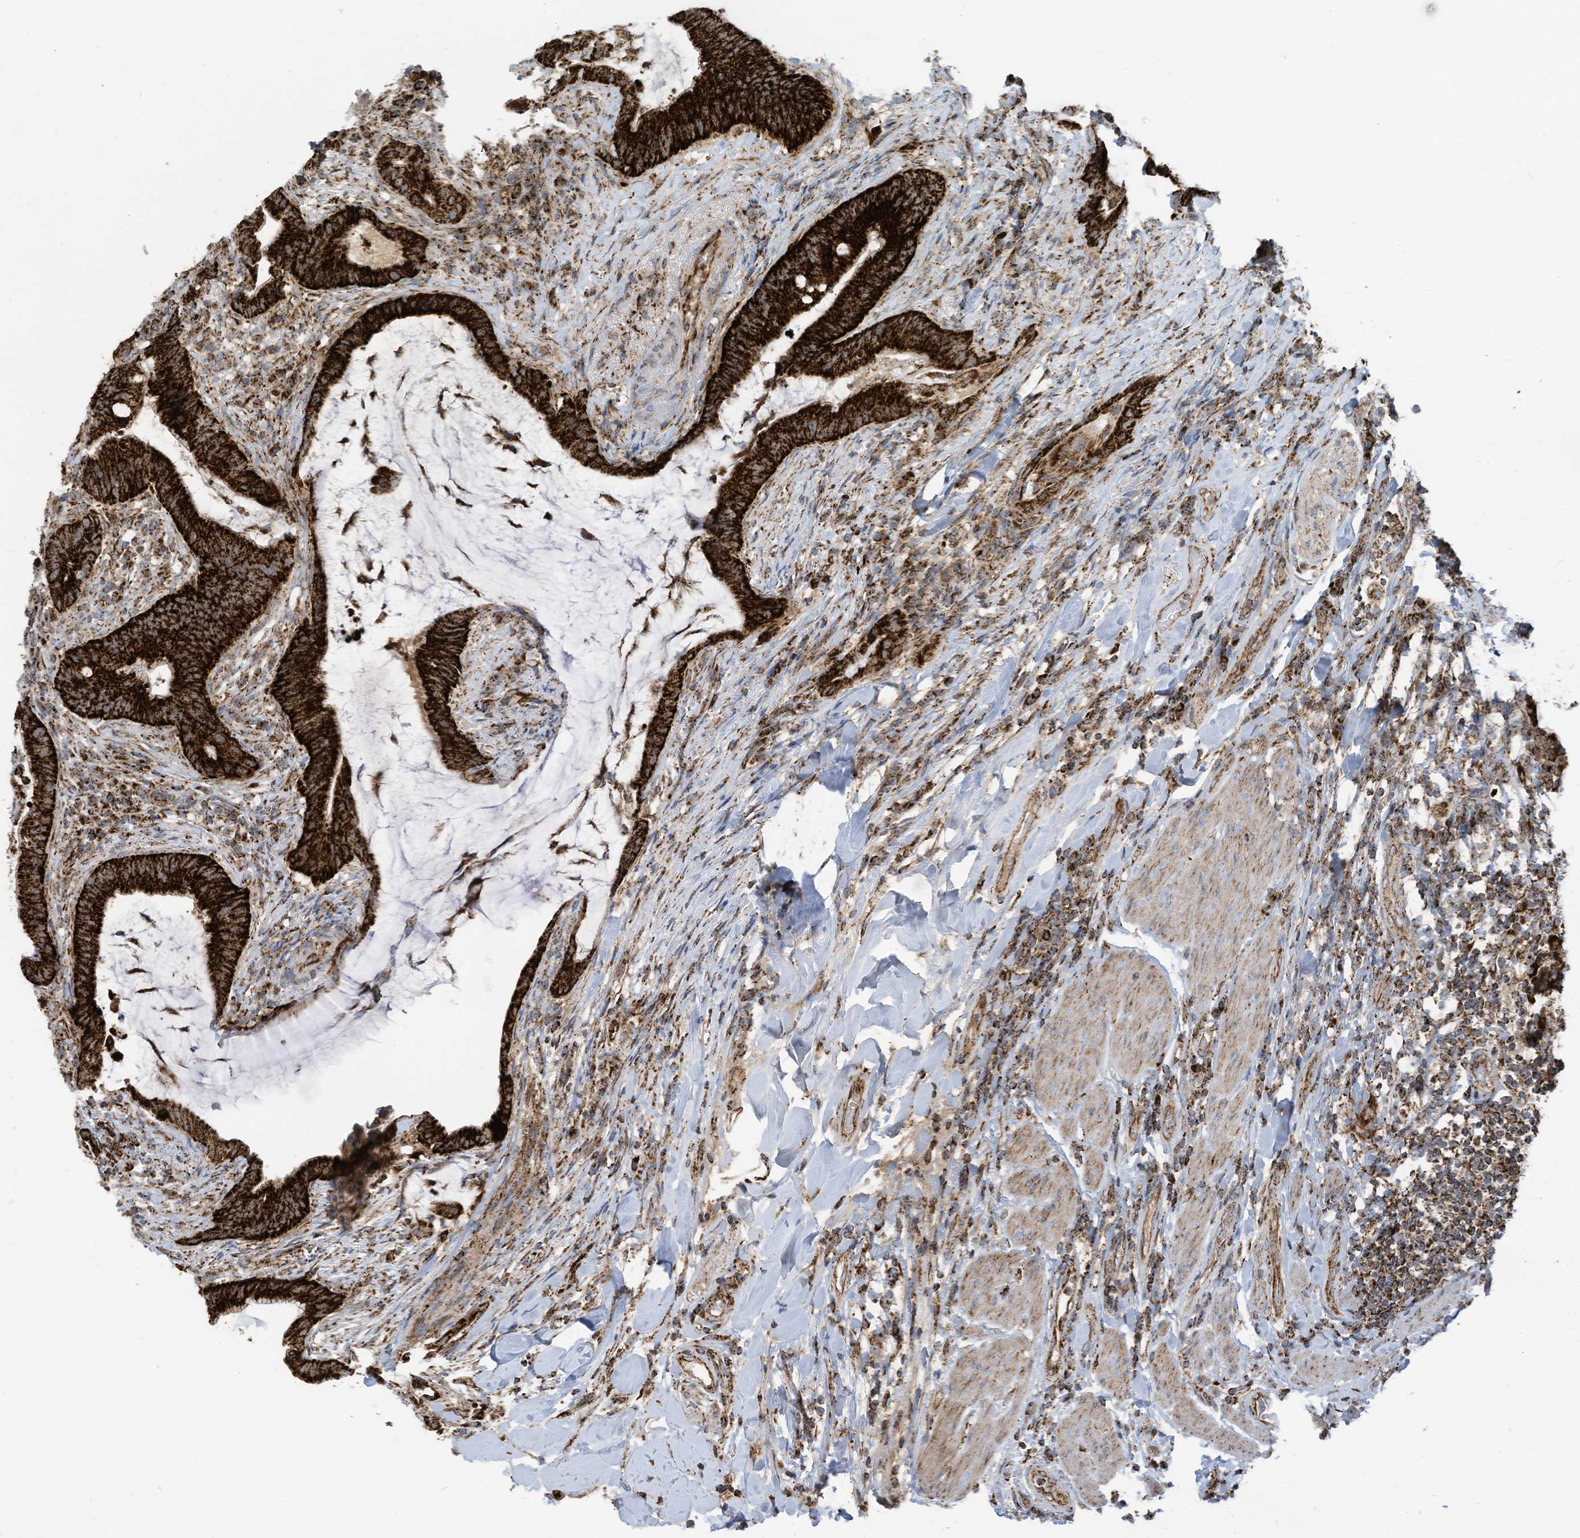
{"staining": {"intensity": "strong", "quantity": ">75%", "location": "cytoplasmic/membranous"}, "tissue": "colorectal cancer", "cell_type": "Tumor cells", "image_type": "cancer", "snomed": [{"axis": "morphology", "description": "Adenocarcinoma, NOS"}, {"axis": "topography", "description": "Colon"}], "caption": "Immunohistochemical staining of human colorectal cancer reveals strong cytoplasmic/membranous protein positivity in about >75% of tumor cells. The protein is shown in brown color, while the nuclei are stained blue.", "gene": "COX10", "patient": {"sex": "female", "age": 66}}